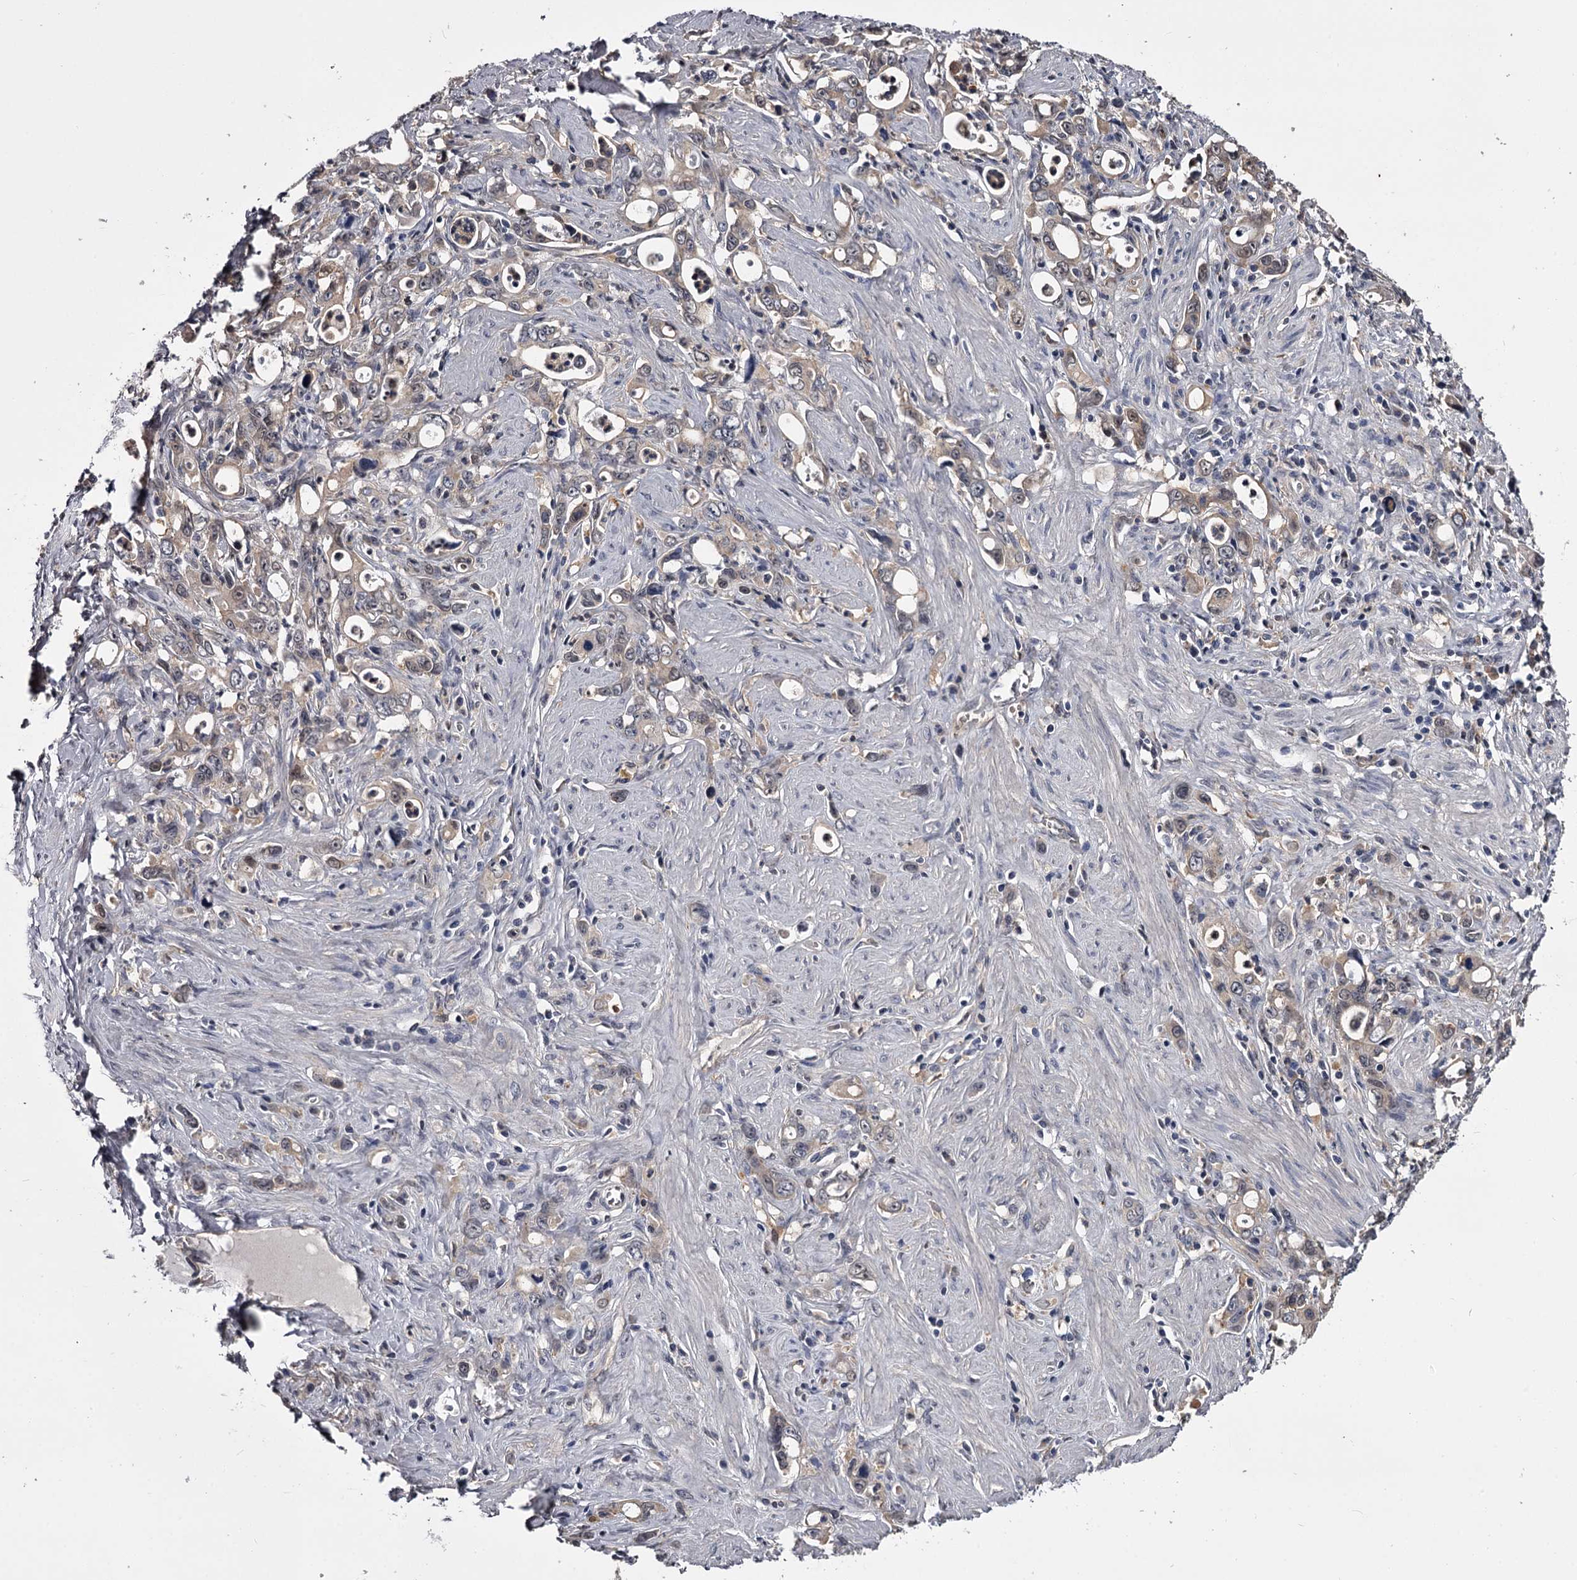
{"staining": {"intensity": "weak", "quantity": "<25%", "location": "cytoplasmic/membranous"}, "tissue": "stomach cancer", "cell_type": "Tumor cells", "image_type": "cancer", "snomed": [{"axis": "morphology", "description": "Adenocarcinoma, NOS"}, {"axis": "topography", "description": "Stomach, lower"}], "caption": "This is an IHC image of human stomach adenocarcinoma. There is no expression in tumor cells.", "gene": "GSTO1", "patient": {"sex": "female", "age": 43}}